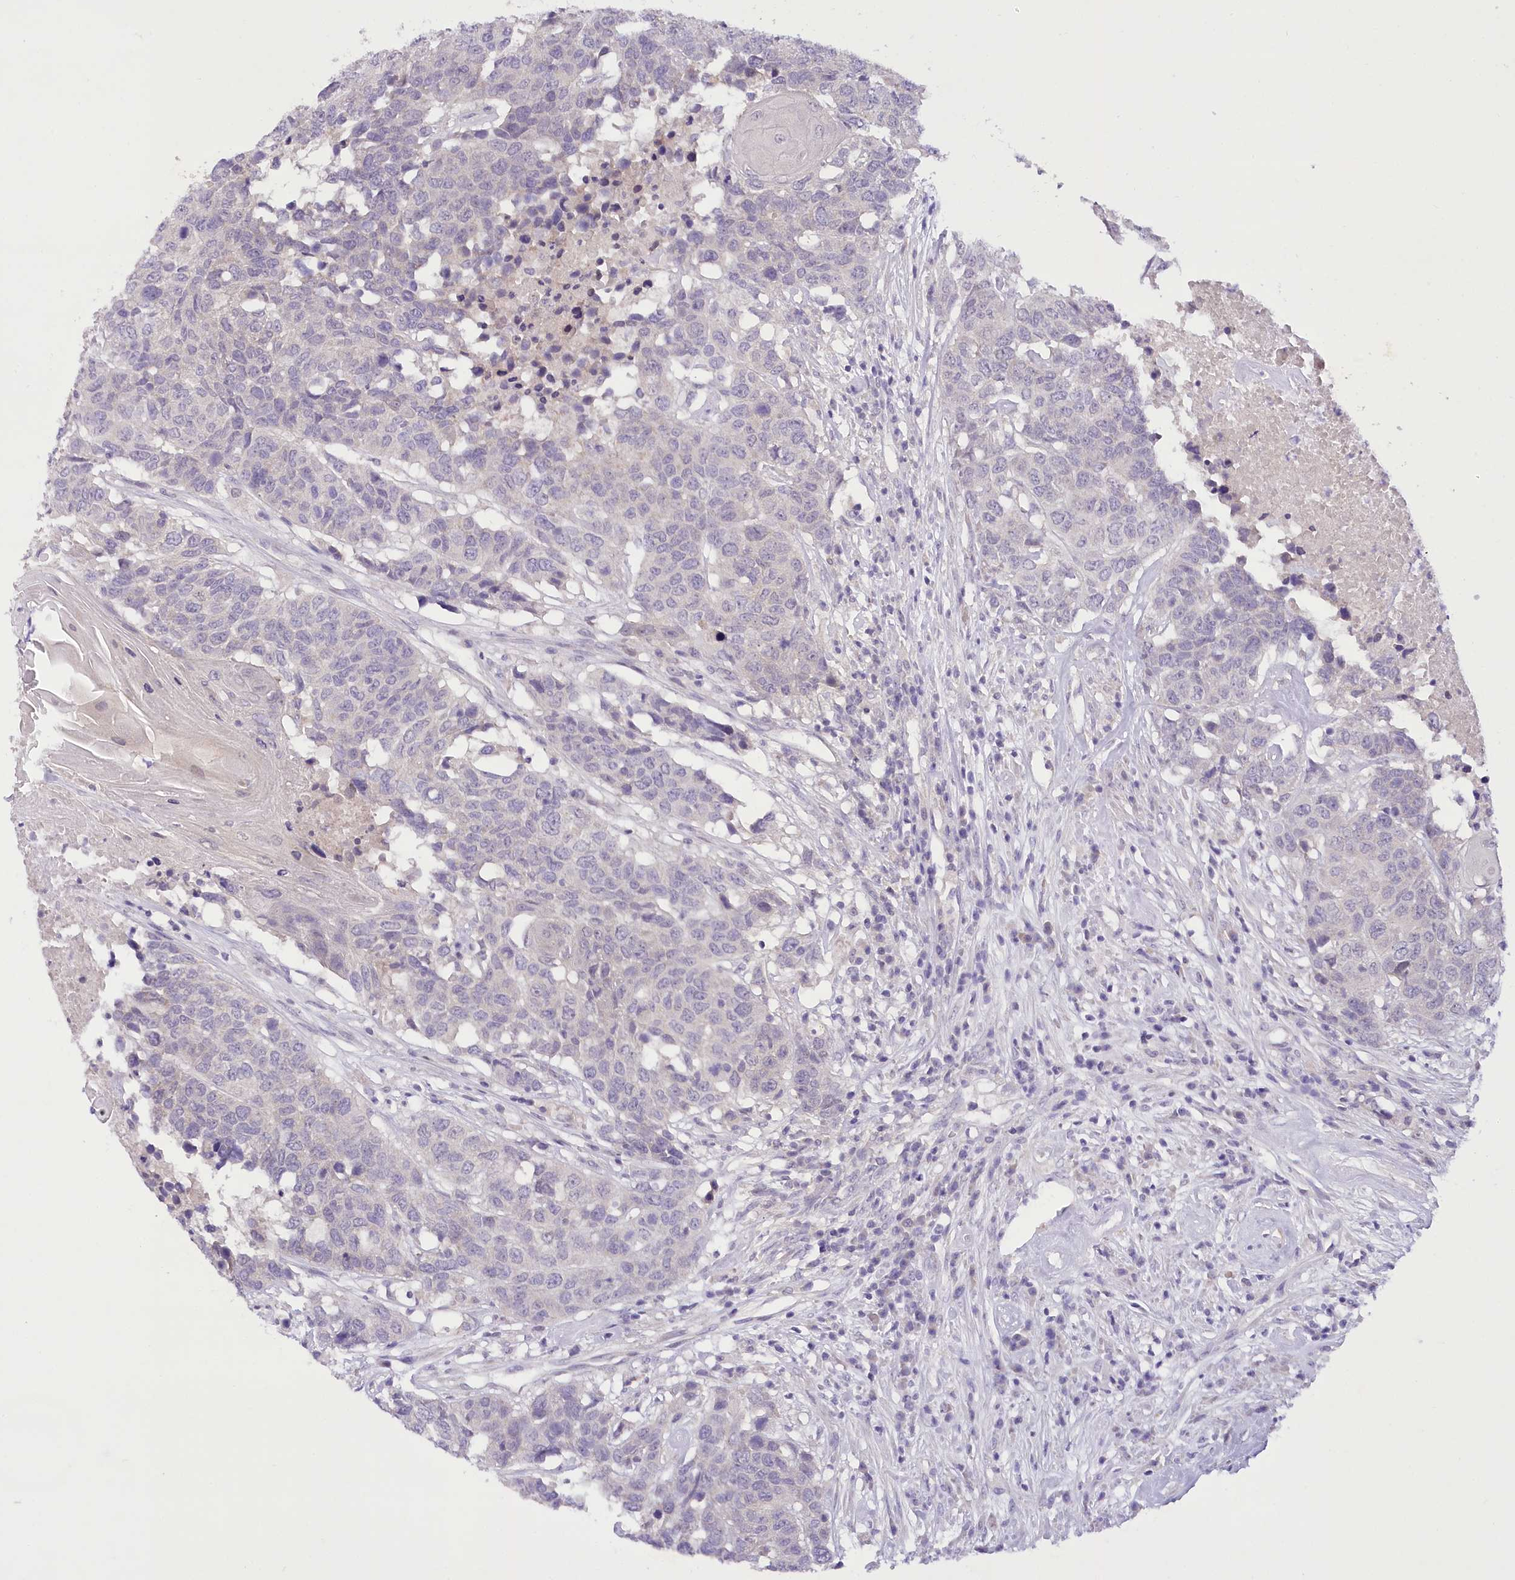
{"staining": {"intensity": "negative", "quantity": "none", "location": "none"}, "tissue": "head and neck cancer", "cell_type": "Tumor cells", "image_type": "cancer", "snomed": [{"axis": "morphology", "description": "Squamous cell carcinoma, NOS"}, {"axis": "topography", "description": "Head-Neck"}], "caption": "Immunohistochemistry micrograph of neoplastic tissue: head and neck cancer stained with DAB (3,3'-diaminobenzidine) demonstrates no significant protein positivity in tumor cells. Brightfield microscopy of IHC stained with DAB (3,3'-diaminobenzidine) (brown) and hematoxylin (blue), captured at high magnification.", "gene": "DCUN1D1", "patient": {"sex": "male", "age": 66}}